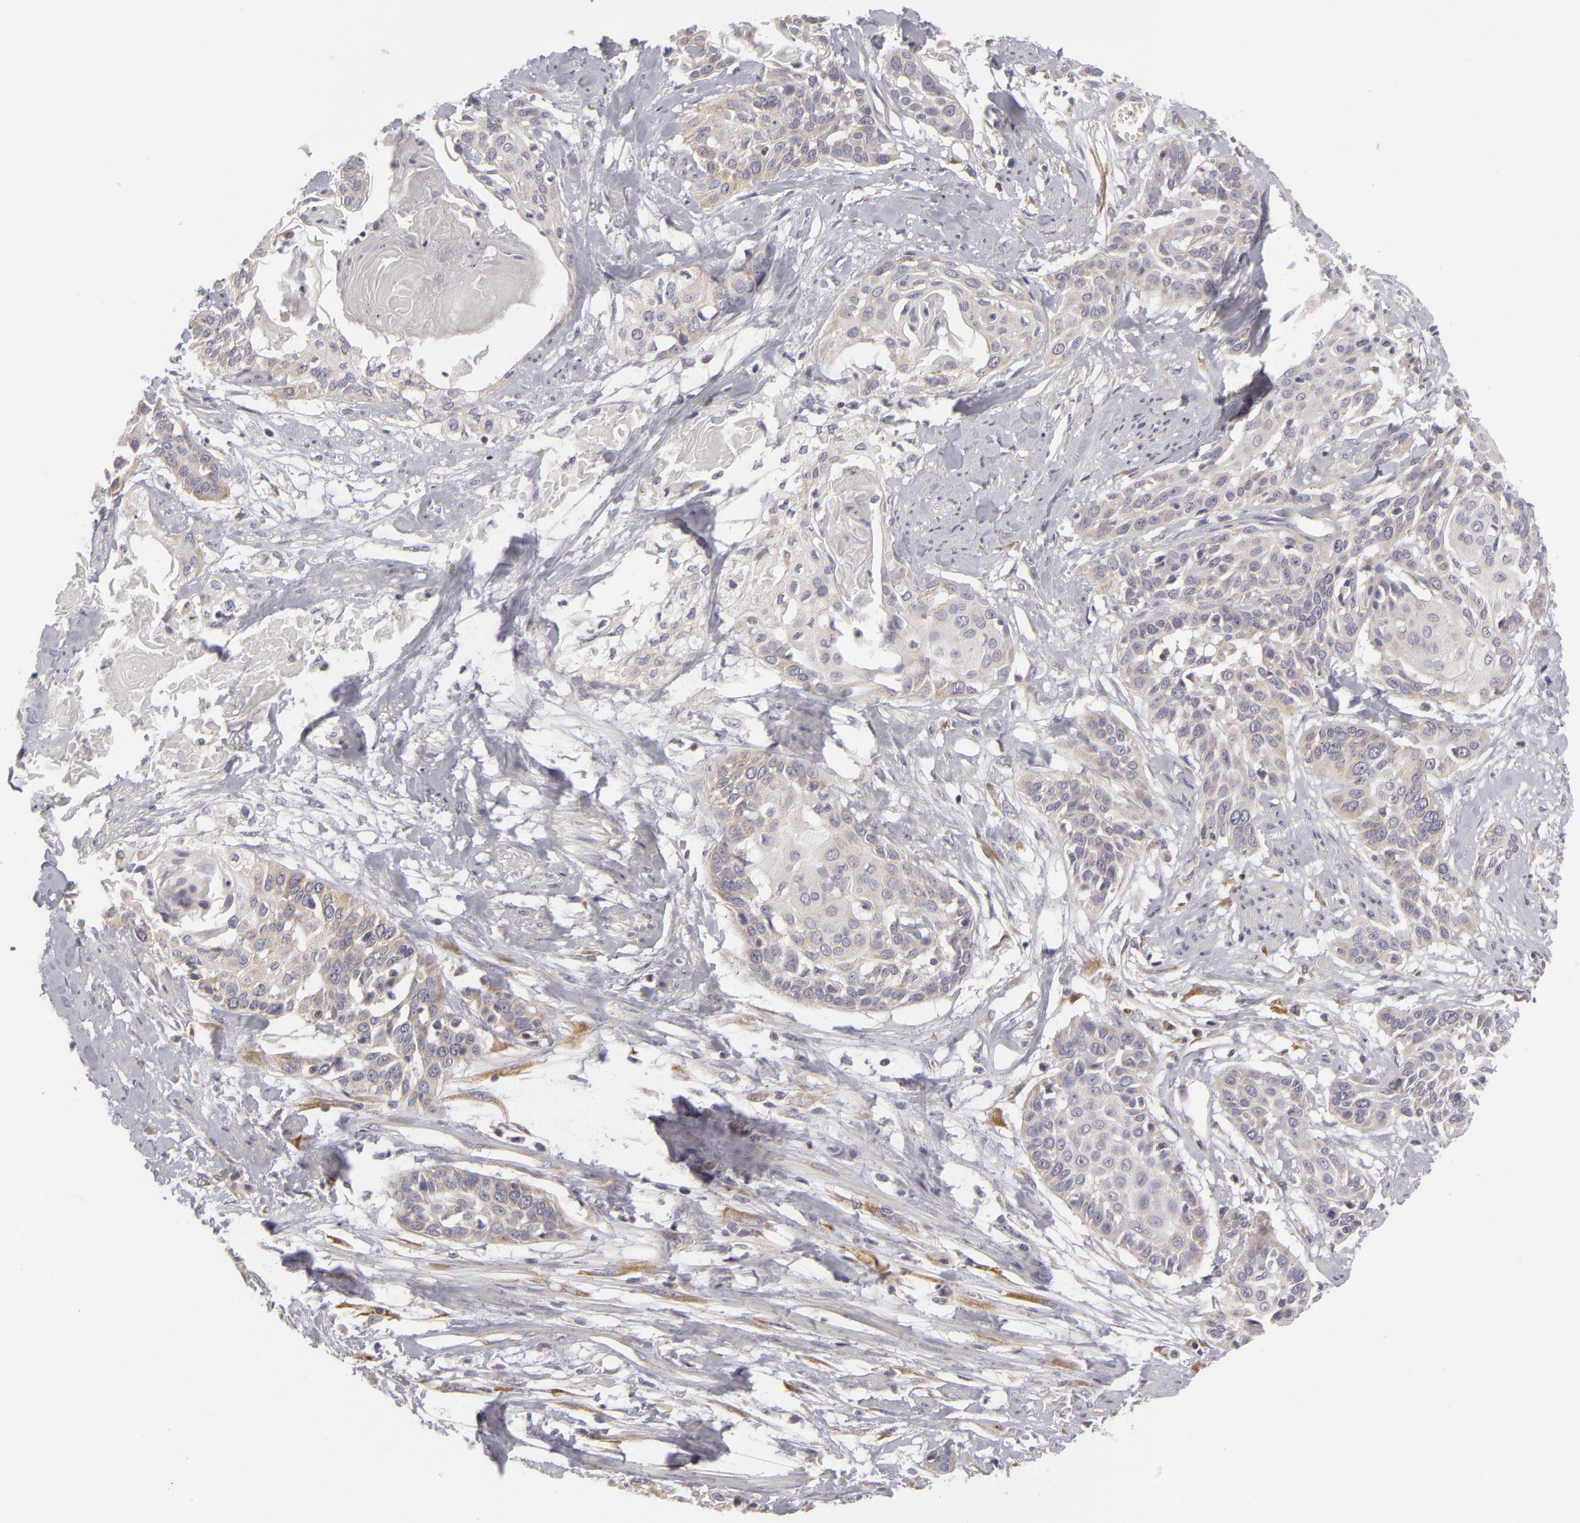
{"staining": {"intensity": "weak", "quantity": "25%-75%", "location": "cytoplasmic/membranous"}, "tissue": "cervical cancer", "cell_type": "Tumor cells", "image_type": "cancer", "snomed": [{"axis": "morphology", "description": "Squamous cell carcinoma, NOS"}, {"axis": "topography", "description": "Cervix"}], "caption": "Immunohistochemistry (DAB) staining of cervical cancer (squamous cell carcinoma) reveals weak cytoplasmic/membranous protein staining in approximately 25%-75% of tumor cells. The protein is stained brown, and the nuclei are stained in blue (DAB (3,3'-diaminobenzidine) IHC with brightfield microscopy, high magnification).", "gene": "ATP2B3", "patient": {"sex": "female", "age": 57}}